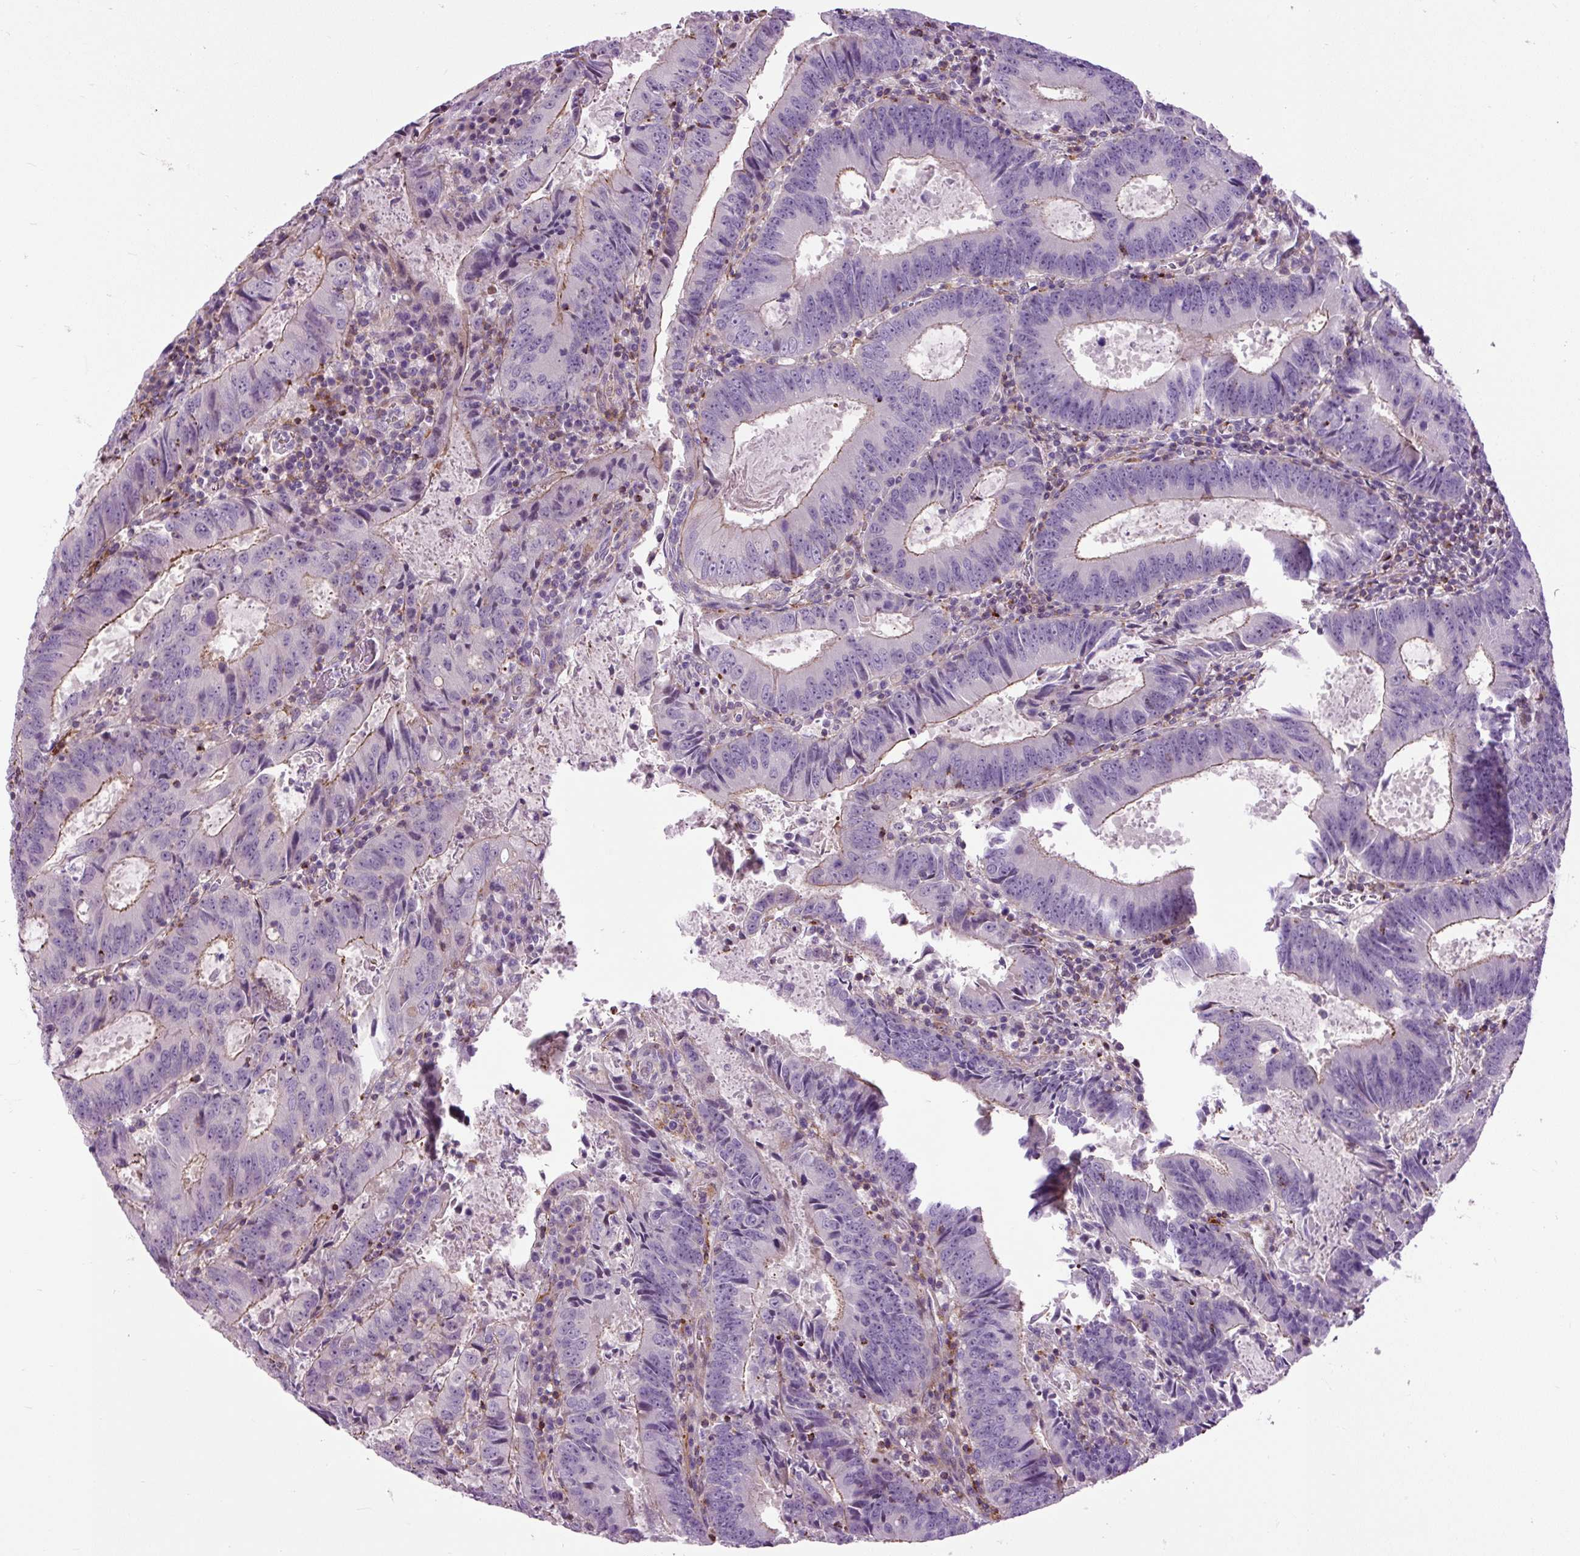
{"staining": {"intensity": "moderate", "quantity": "<25%", "location": "cytoplasmic/membranous"}, "tissue": "colorectal cancer", "cell_type": "Tumor cells", "image_type": "cancer", "snomed": [{"axis": "morphology", "description": "Adenocarcinoma, NOS"}, {"axis": "topography", "description": "Colon"}], "caption": "Immunohistochemistry (IHC) photomicrograph of human colorectal adenocarcinoma stained for a protein (brown), which displays low levels of moderate cytoplasmic/membranous staining in approximately <25% of tumor cells.", "gene": "ZNF197", "patient": {"sex": "male", "age": 67}}